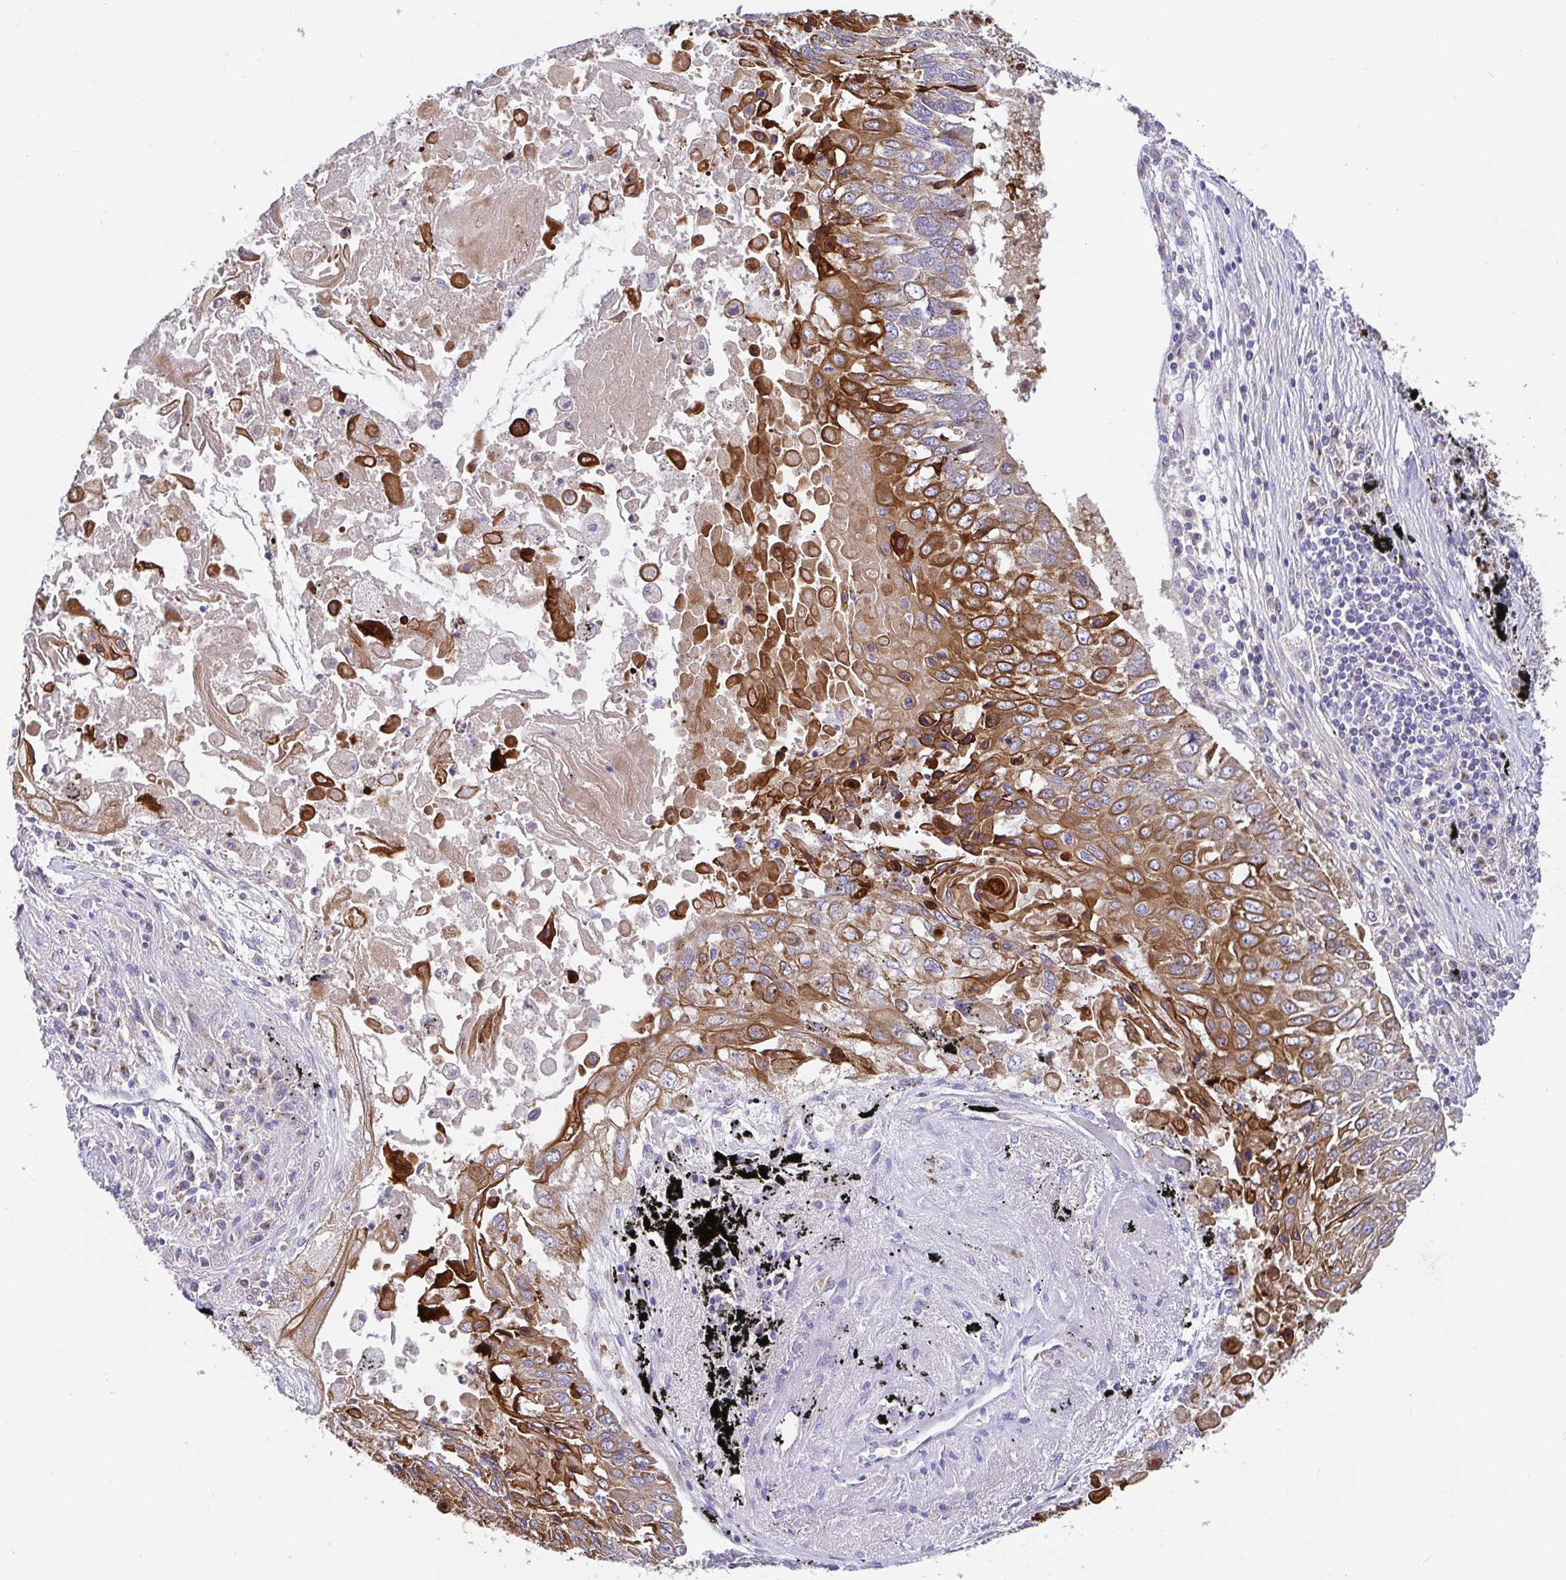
{"staining": {"intensity": "moderate", "quantity": ">75%", "location": "cytoplasmic/membranous"}, "tissue": "lung cancer", "cell_type": "Tumor cells", "image_type": "cancer", "snomed": [{"axis": "morphology", "description": "Squamous cell carcinoma, NOS"}, {"axis": "topography", "description": "Lung"}], "caption": "An IHC histopathology image of neoplastic tissue is shown. Protein staining in brown highlights moderate cytoplasmic/membranous positivity in lung cancer within tumor cells. (DAB IHC with brightfield microscopy, high magnification).", "gene": "GOLGA1", "patient": {"sex": "male", "age": 75}}